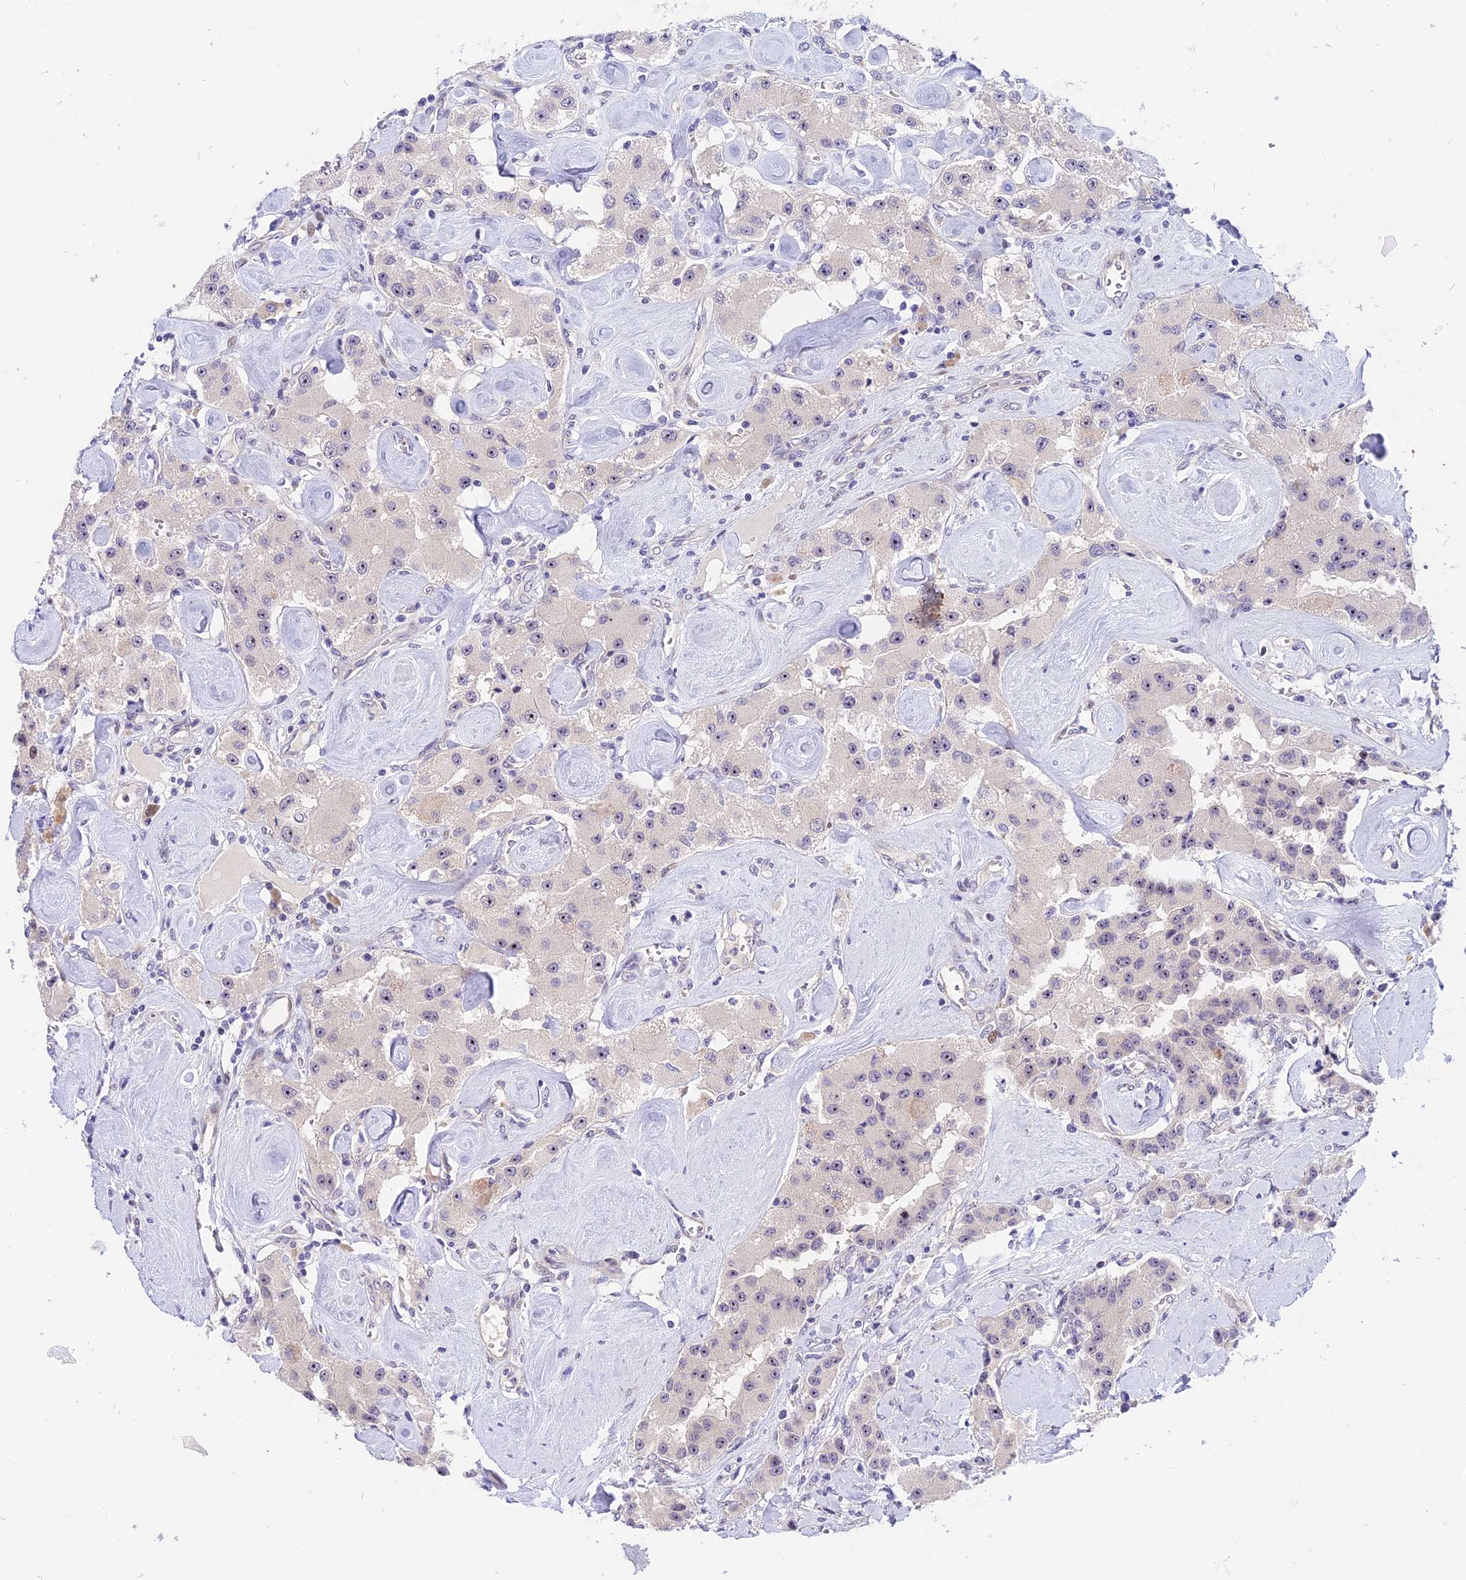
{"staining": {"intensity": "negative", "quantity": "none", "location": "none"}, "tissue": "carcinoid", "cell_type": "Tumor cells", "image_type": "cancer", "snomed": [{"axis": "morphology", "description": "Carcinoid, malignant, NOS"}, {"axis": "topography", "description": "Pancreas"}], "caption": "Immunohistochemical staining of human malignant carcinoid displays no significant staining in tumor cells. (IHC, brightfield microscopy, high magnification).", "gene": "MIDN", "patient": {"sex": "male", "age": 41}}